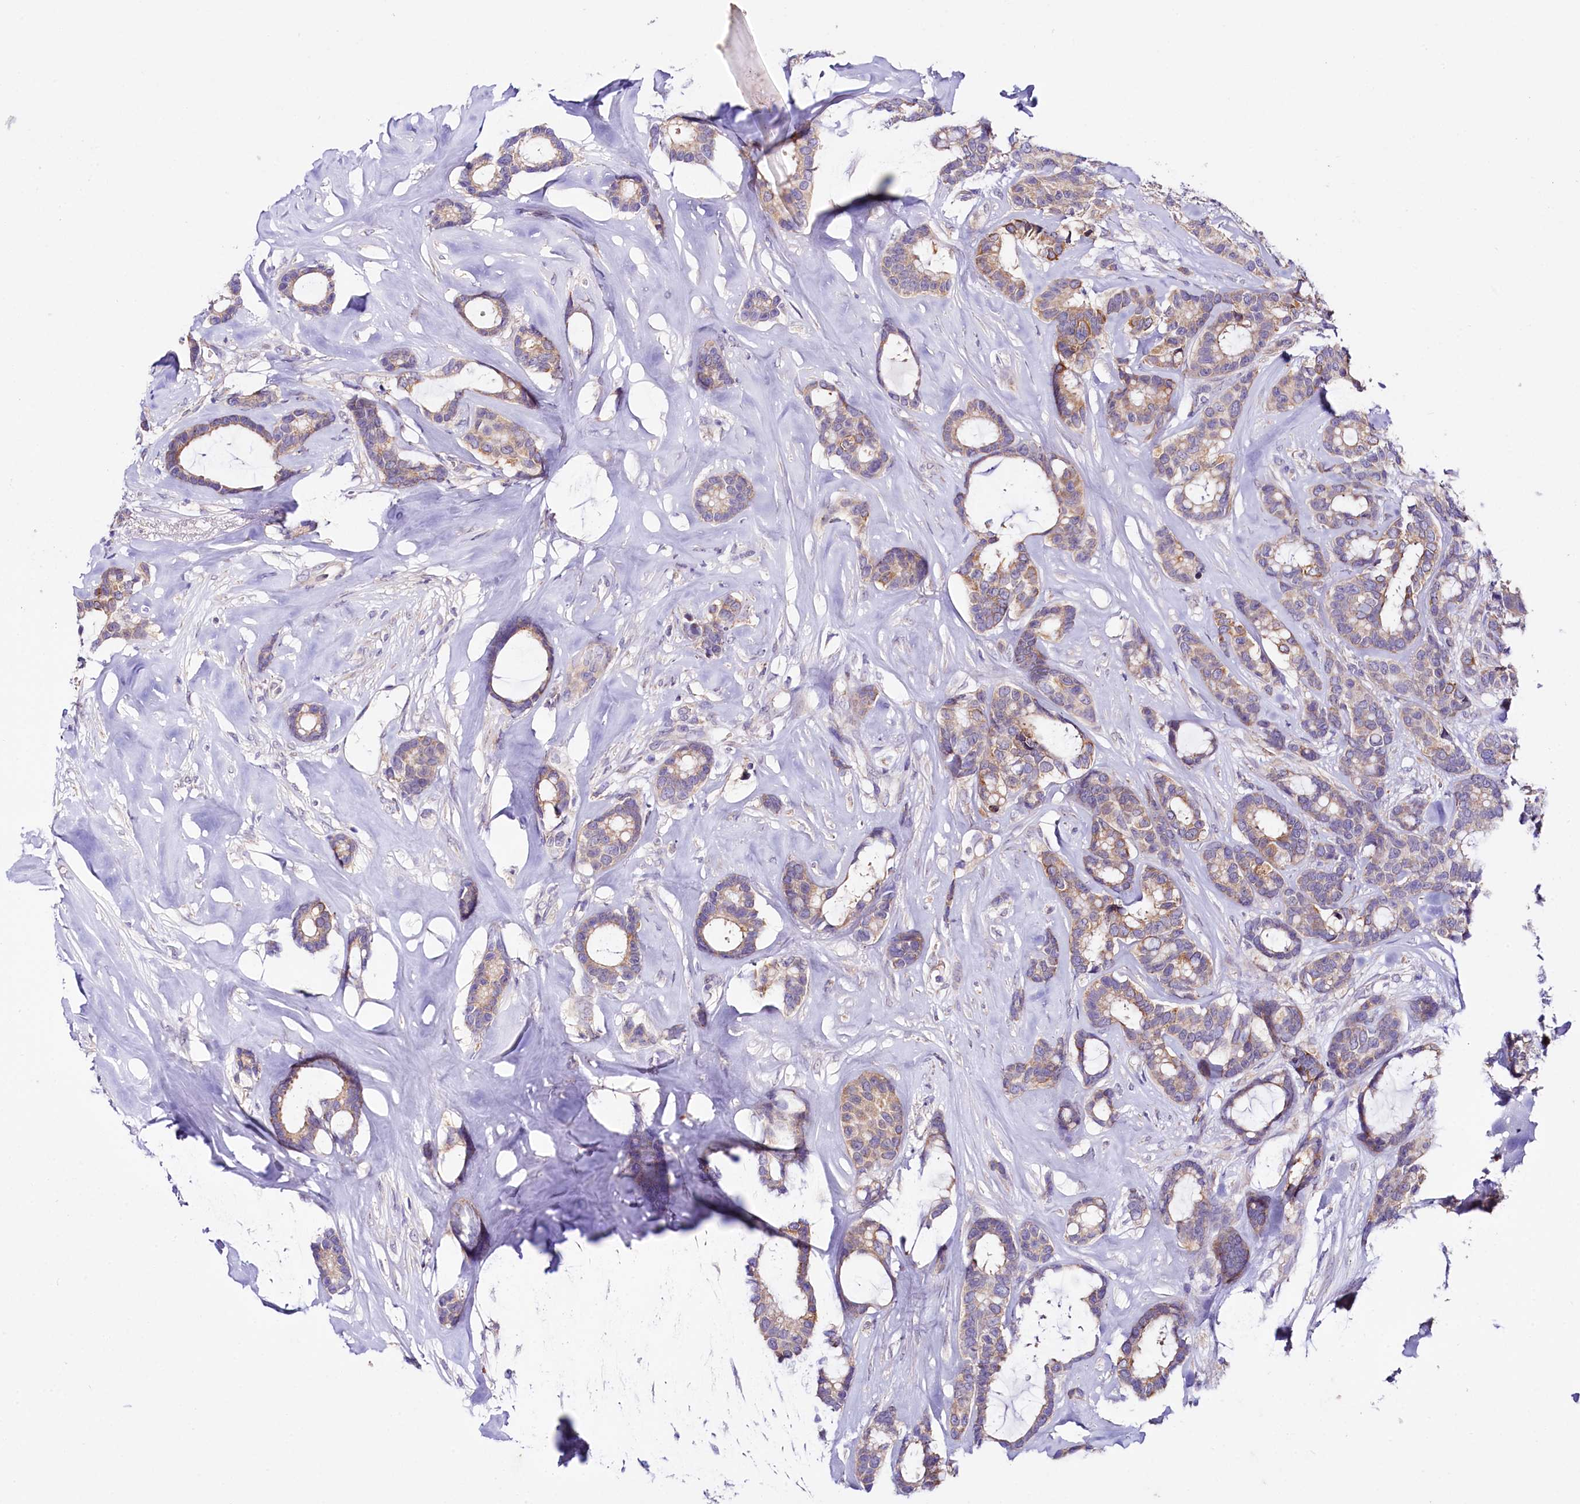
{"staining": {"intensity": "weak", "quantity": "25%-75%", "location": "cytoplasmic/membranous"}, "tissue": "breast cancer", "cell_type": "Tumor cells", "image_type": "cancer", "snomed": [{"axis": "morphology", "description": "Duct carcinoma"}, {"axis": "topography", "description": "Breast"}], "caption": "This micrograph demonstrates breast cancer (intraductal carcinoma) stained with immunohistochemistry (IHC) to label a protein in brown. The cytoplasmic/membranous of tumor cells show weak positivity for the protein. Nuclei are counter-stained blue.", "gene": "CEP295", "patient": {"sex": "female", "age": 87}}